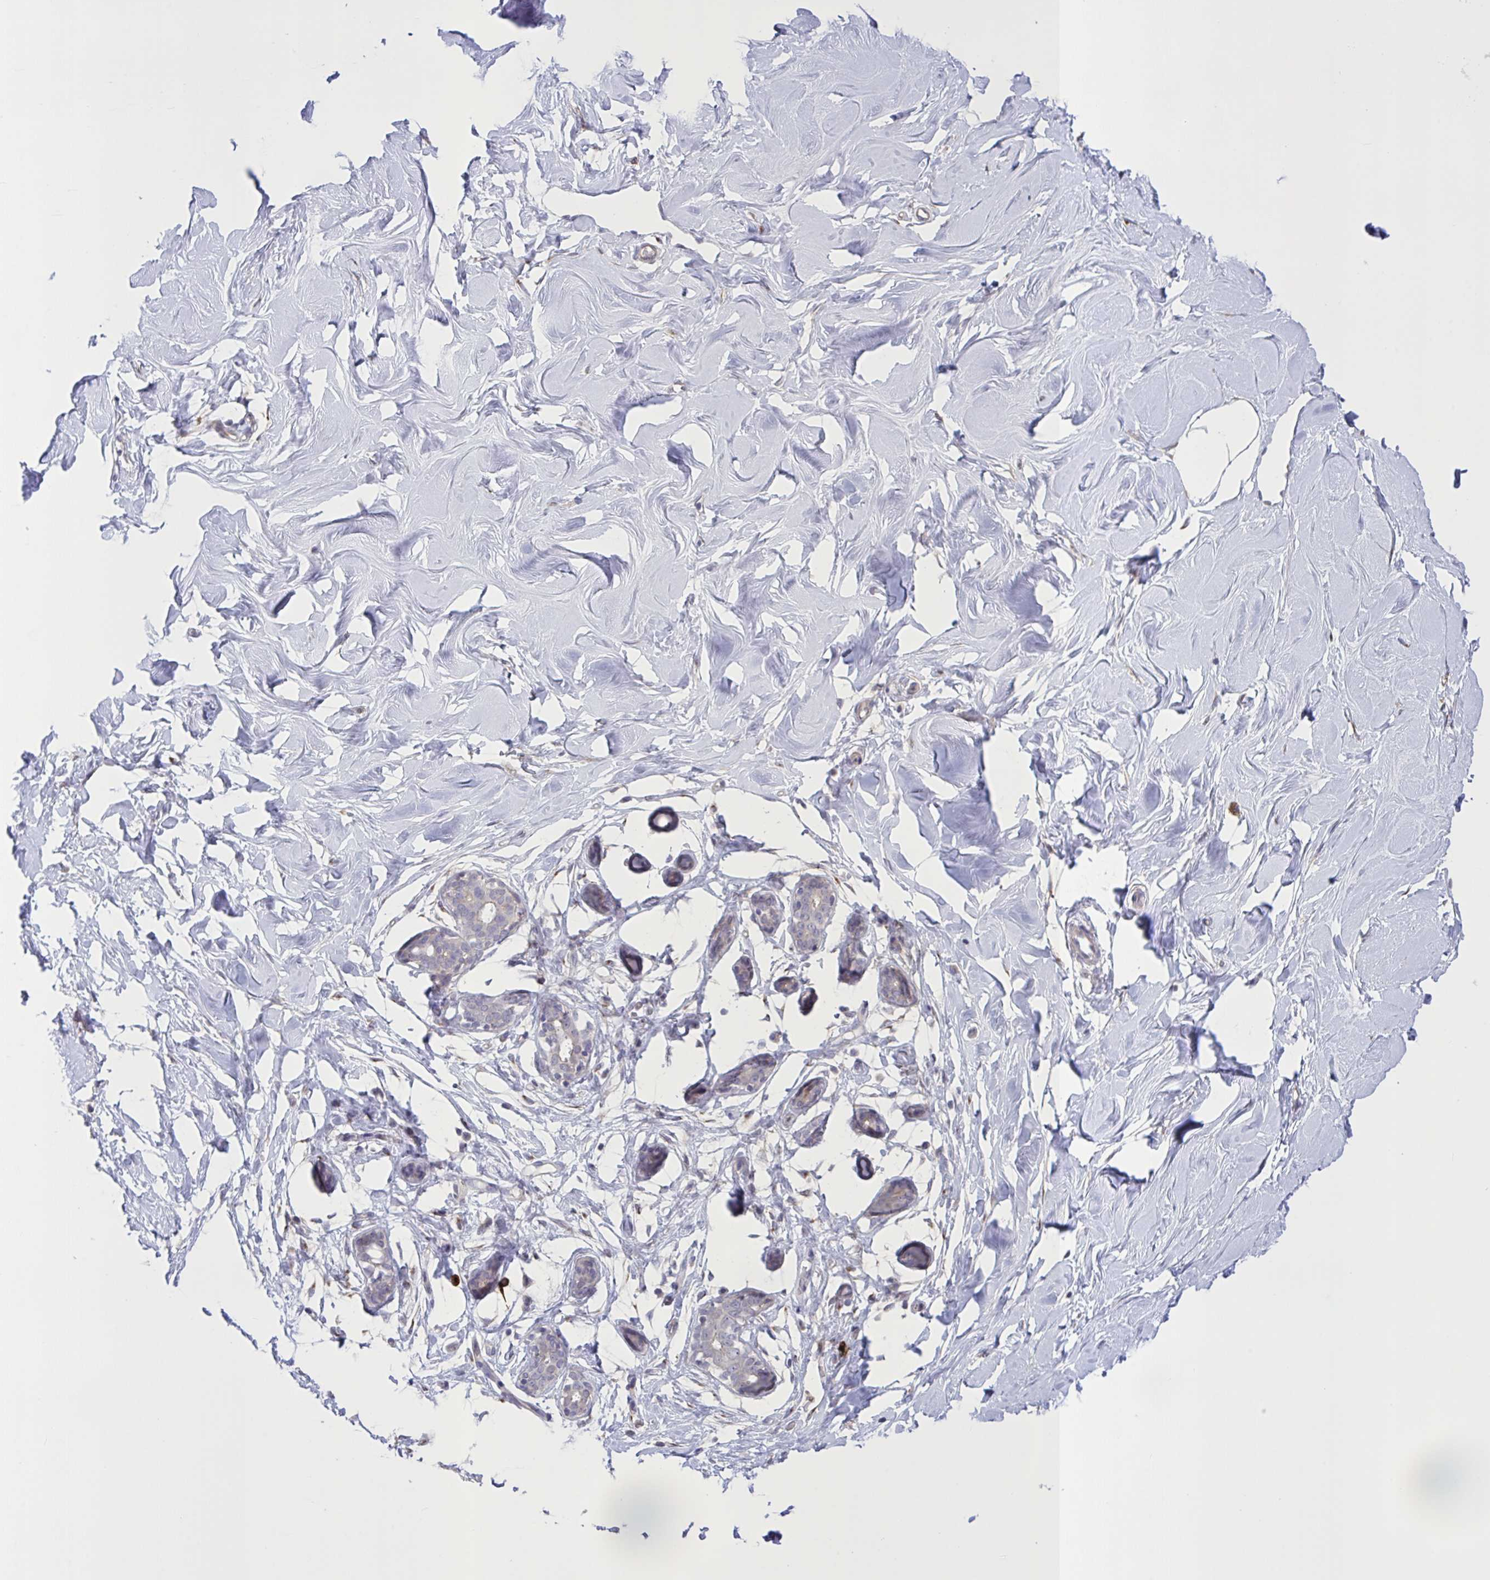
{"staining": {"intensity": "negative", "quantity": "none", "location": "none"}, "tissue": "breast", "cell_type": "Adipocytes", "image_type": "normal", "snomed": [{"axis": "morphology", "description": "Normal tissue, NOS"}, {"axis": "topography", "description": "Breast"}], "caption": "Protein analysis of benign breast demonstrates no significant positivity in adipocytes.", "gene": "MRGPRX2", "patient": {"sex": "female", "age": 27}}